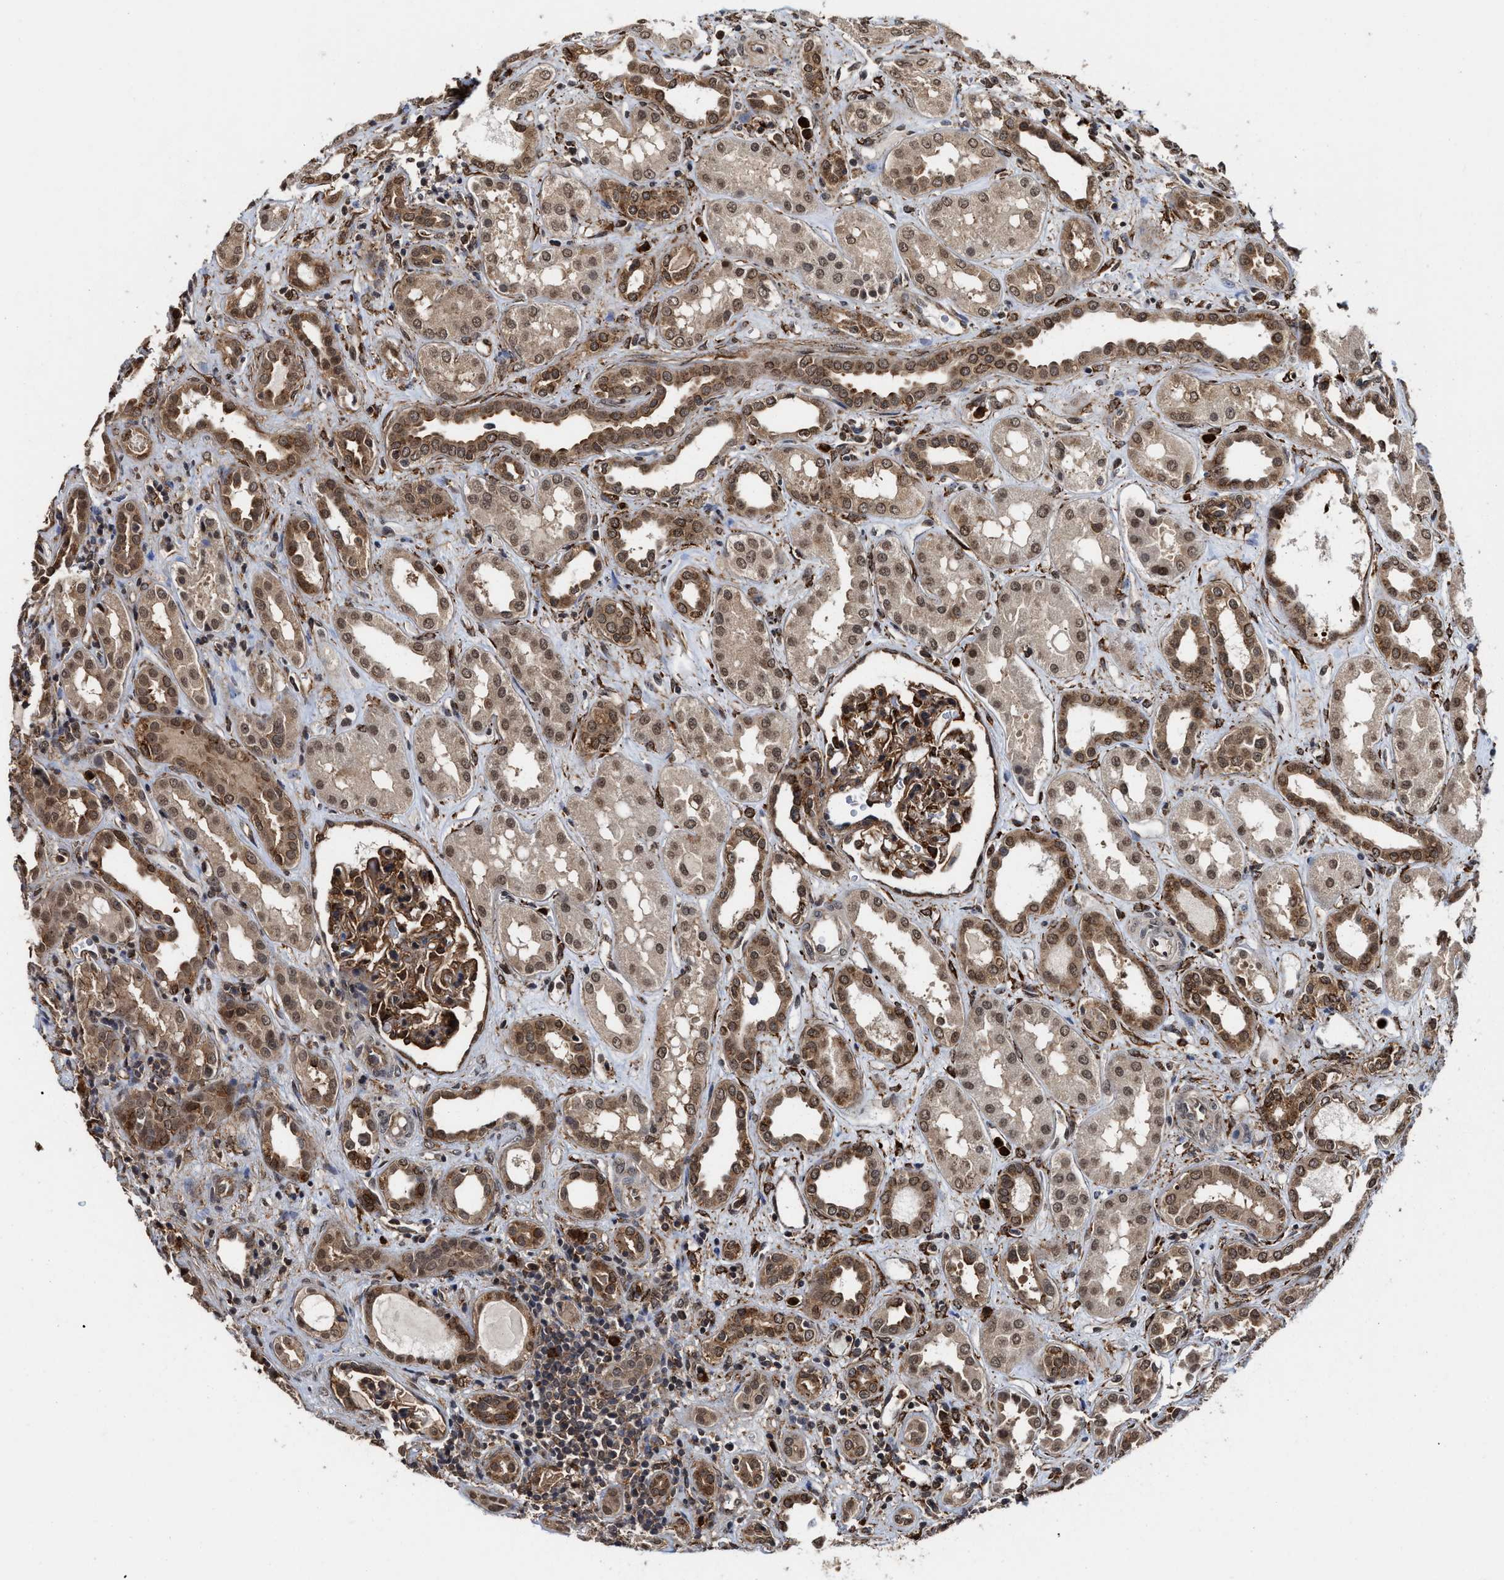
{"staining": {"intensity": "strong", "quantity": ">75%", "location": "cytoplasmic/membranous,nuclear"}, "tissue": "kidney", "cell_type": "Cells in glomeruli", "image_type": "normal", "snomed": [{"axis": "morphology", "description": "Normal tissue, NOS"}, {"axis": "topography", "description": "Kidney"}], "caption": "About >75% of cells in glomeruli in normal human kidney show strong cytoplasmic/membranous,nuclear protein staining as visualized by brown immunohistochemical staining.", "gene": "SEPTIN2", "patient": {"sex": "male", "age": 59}}